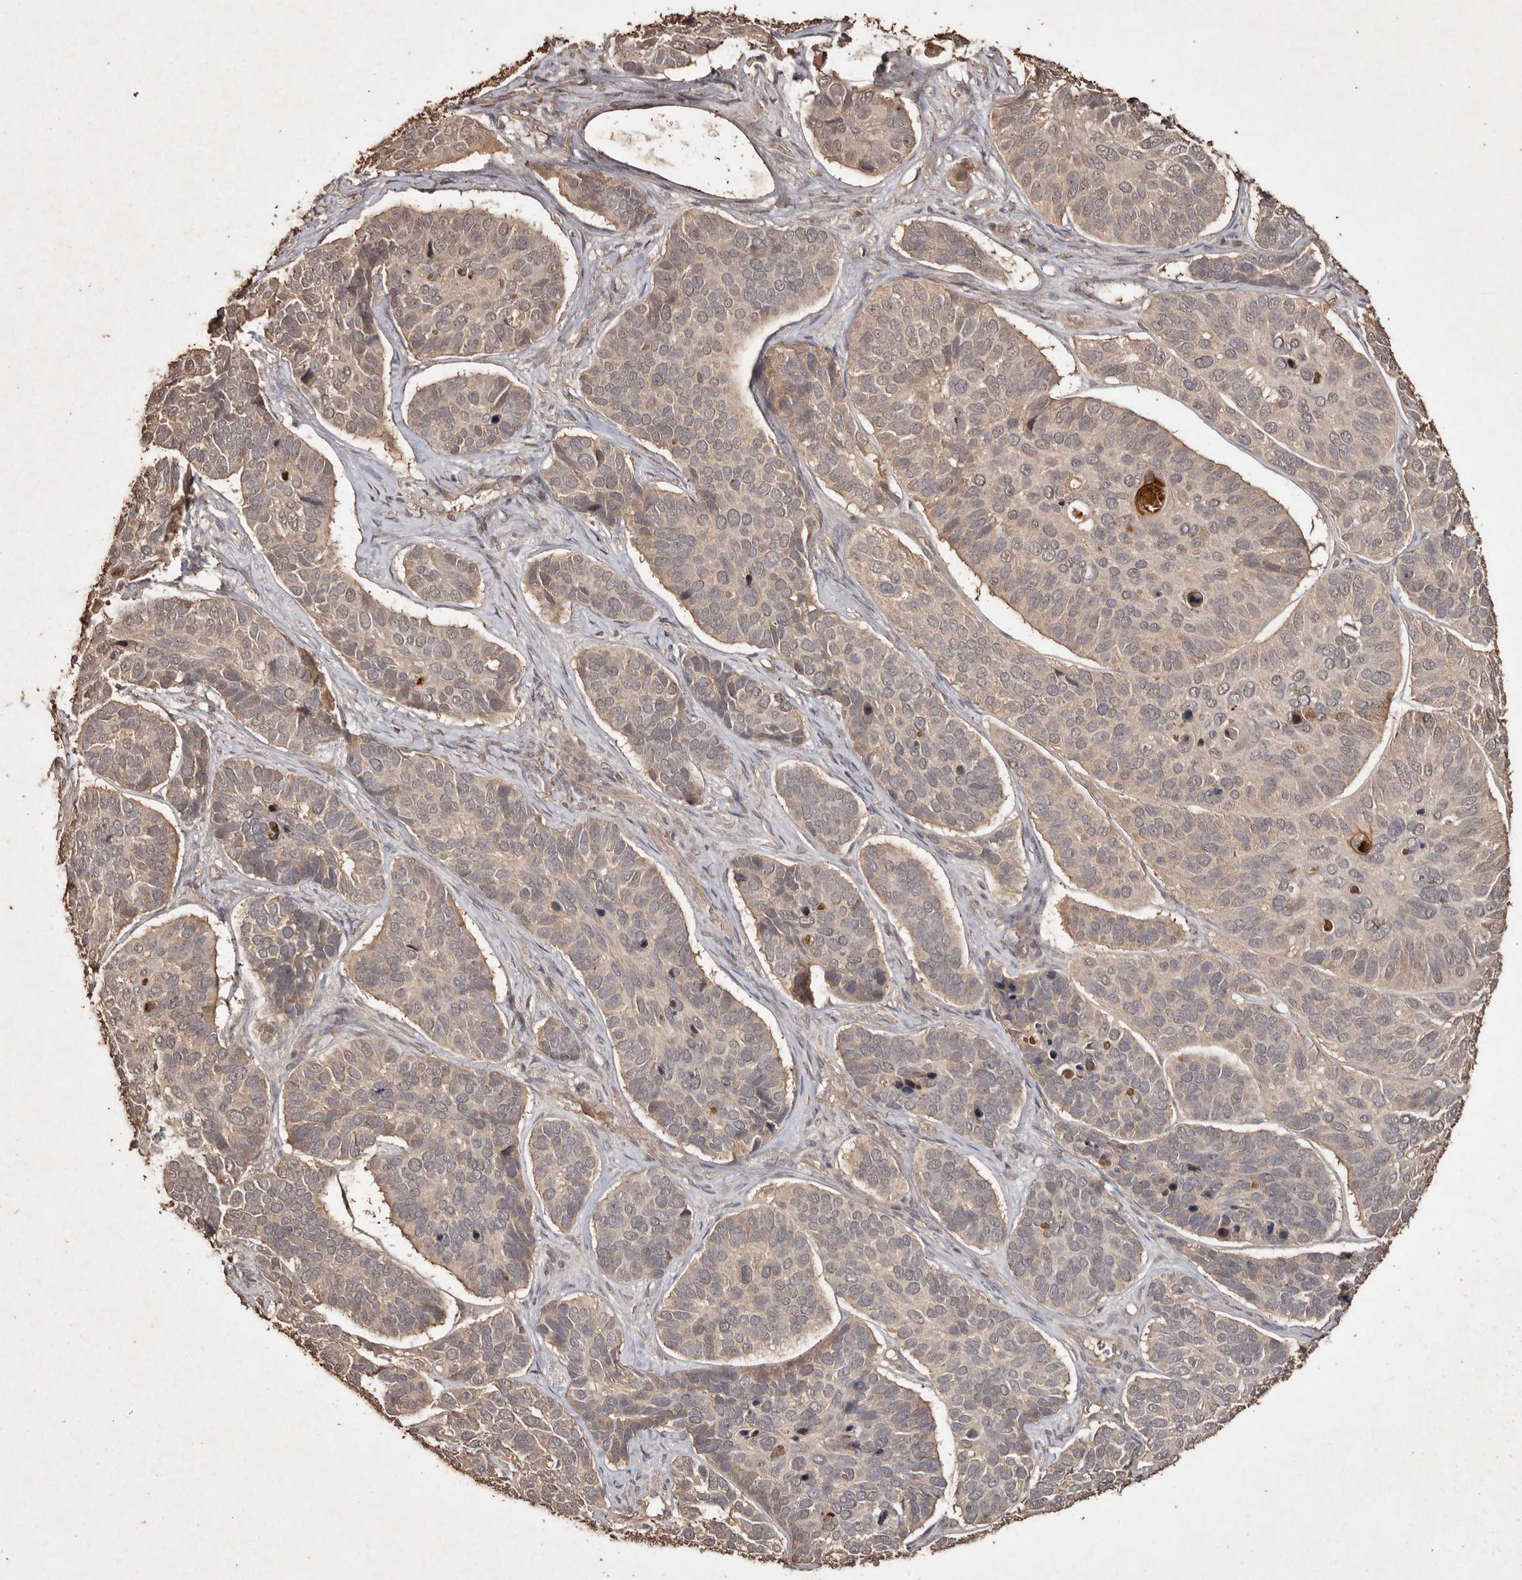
{"staining": {"intensity": "weak", "quantity": "<25%", "location": "cytoplasmic/membranous"}, "tissue": "skin cancer", "cell_type": "Tumor cells", "image_type": "cancer", "snomed": [{"axis": "morphology", "description": "Basal cell carcinoma"}, {"axis": "topography", "description": "Skin"}], "caption": "Immunohistochemistry (IHC) of basal cell carcinoma (skin) displays no staining in tumor cells.", "gene": "PKDCC", "patient": {"sex": "male", "age": 62}}